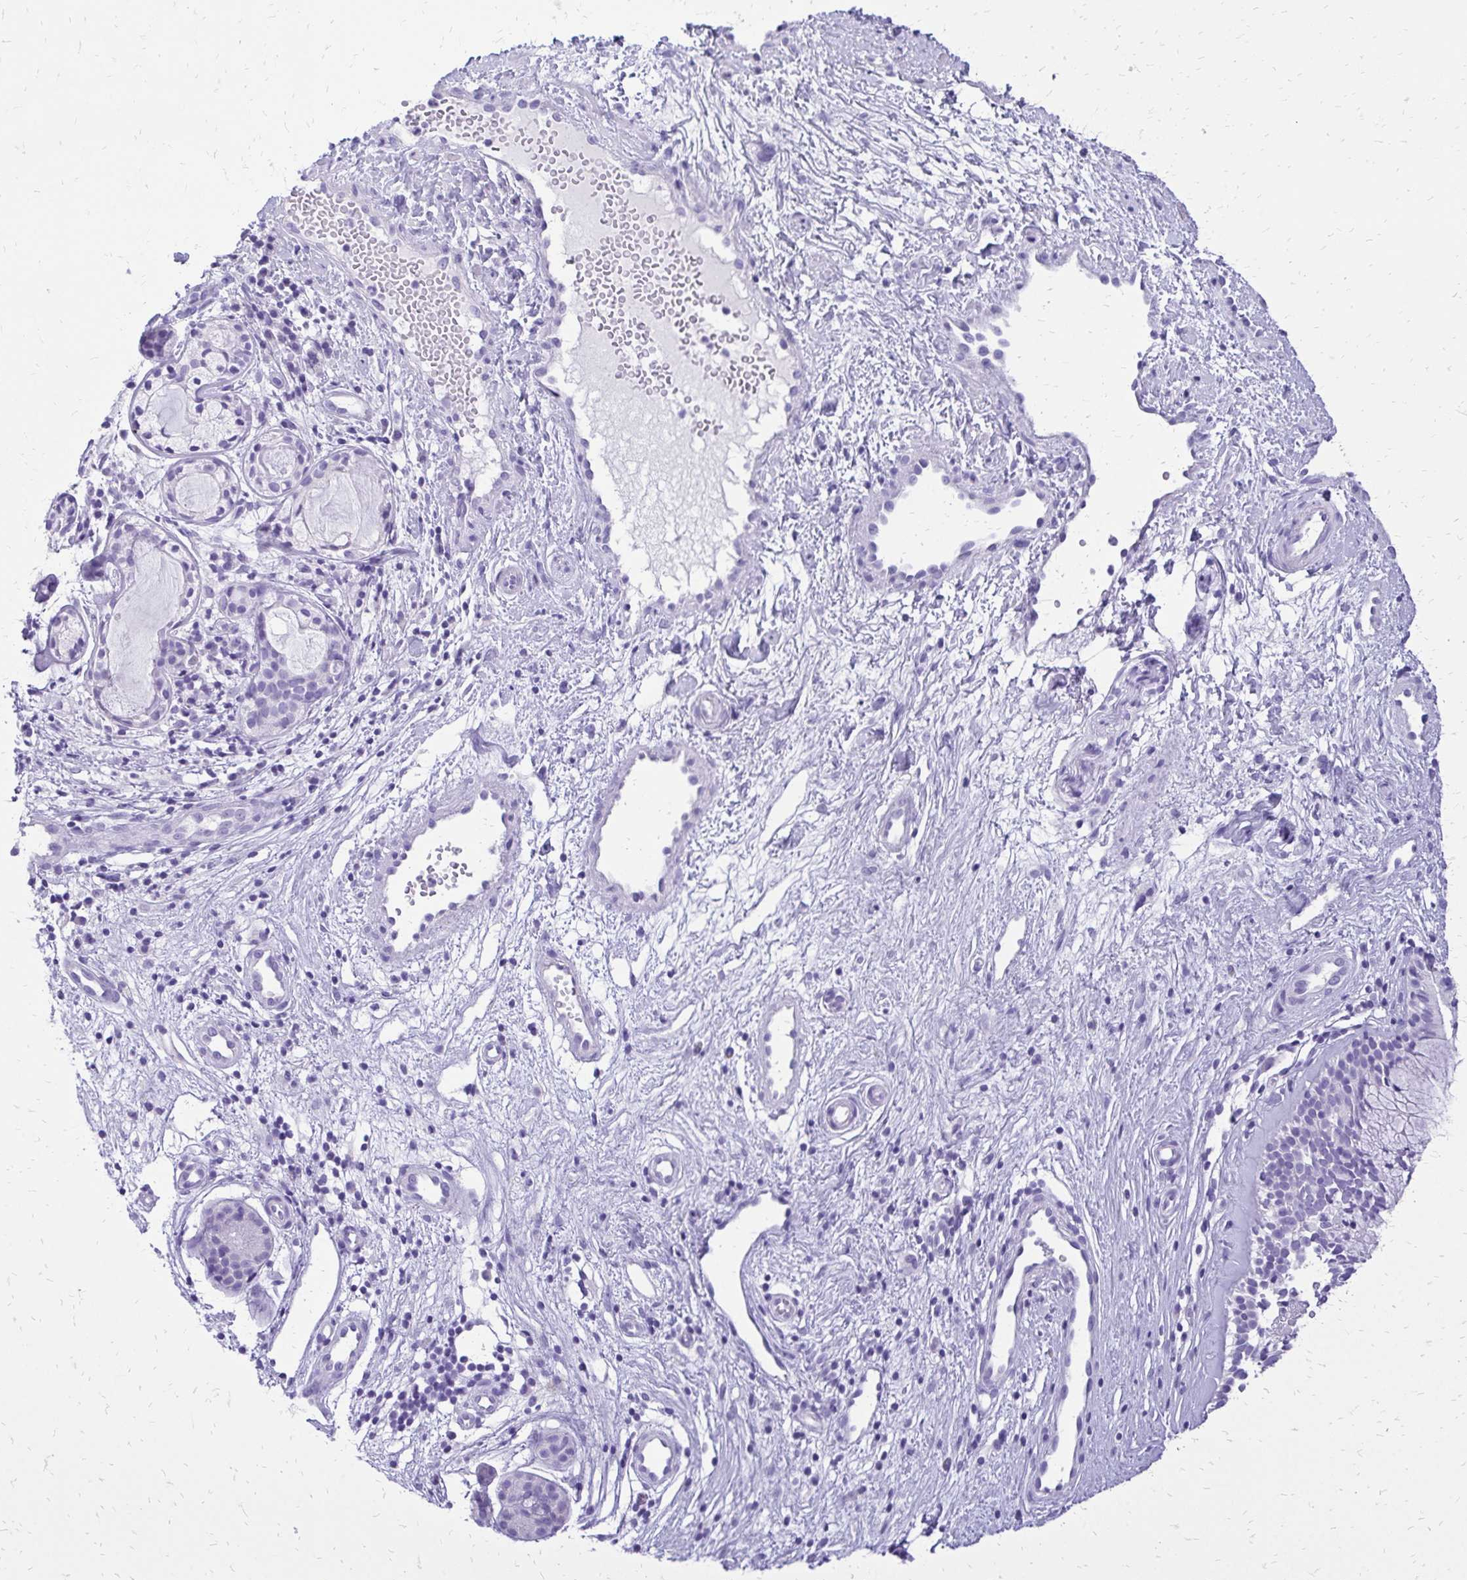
{"staining": {"intensity": "negative", "quantity": "none", "location": "none"}, "tissue": "nasopharynx", "cell_type": "Respiratory epithelial cells", "image_type": "normal", "snomed": [{"axis": "morphology", "description": "Normal tissue, NOS"}, {"axis": "topography", "description": "Nasopharynx"}], "caption": "IHC histopathology image of unremarkable nasopharynx: nasopharynx stained with DAB (3,3'-diaminobenzidine) shows no significant protein staining in respiratory epithelial cells. Brightfield microscopy of immunohistochemistry (IHC) stained with DAB (brown) and hematoxylin (blue), captured at high magnification.", "gene": "SLC32A1", "patient": {"sex": "male", "age": 32}}